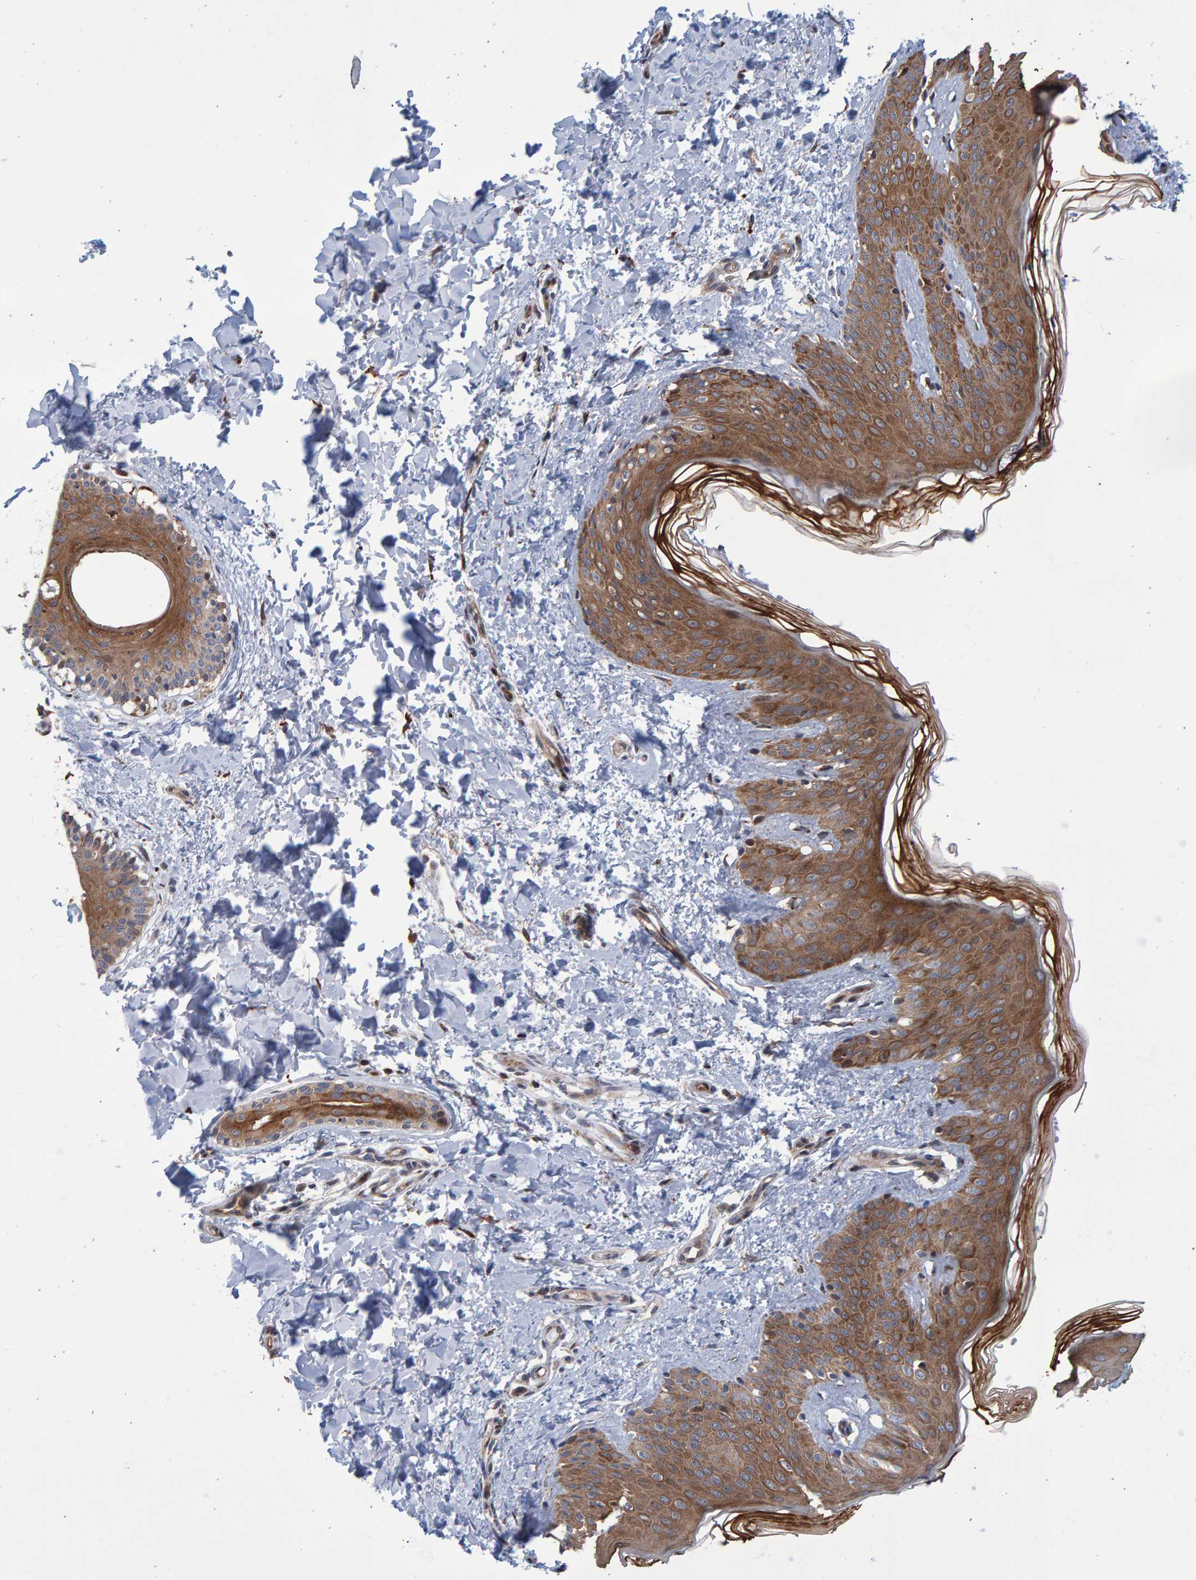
{"staining": {"intensity": "moderate", "quantity": ">75%", "location": "cytoplasmic/membranous"}, "tissue": "skin", "cell_type": "Fibroblasts", "image_type": "normal", "snomed": [{"axis": "morphology", "description": "Normal tissue, NOS"}, {"axis": "morphology", "description": "Neoplasm, benign, NOS"}, {"axis": "topography", "description": "Skin"}, {"axis": "topography", "description": "Soft tissue"}], "caption": "A medium amount of moderate cytoplasmic/membranous staining is appreciated in about >75% of fibroblasts in normal skin.", "gene": "LRBA", "patient": {"sex": "male", "age": 26}}